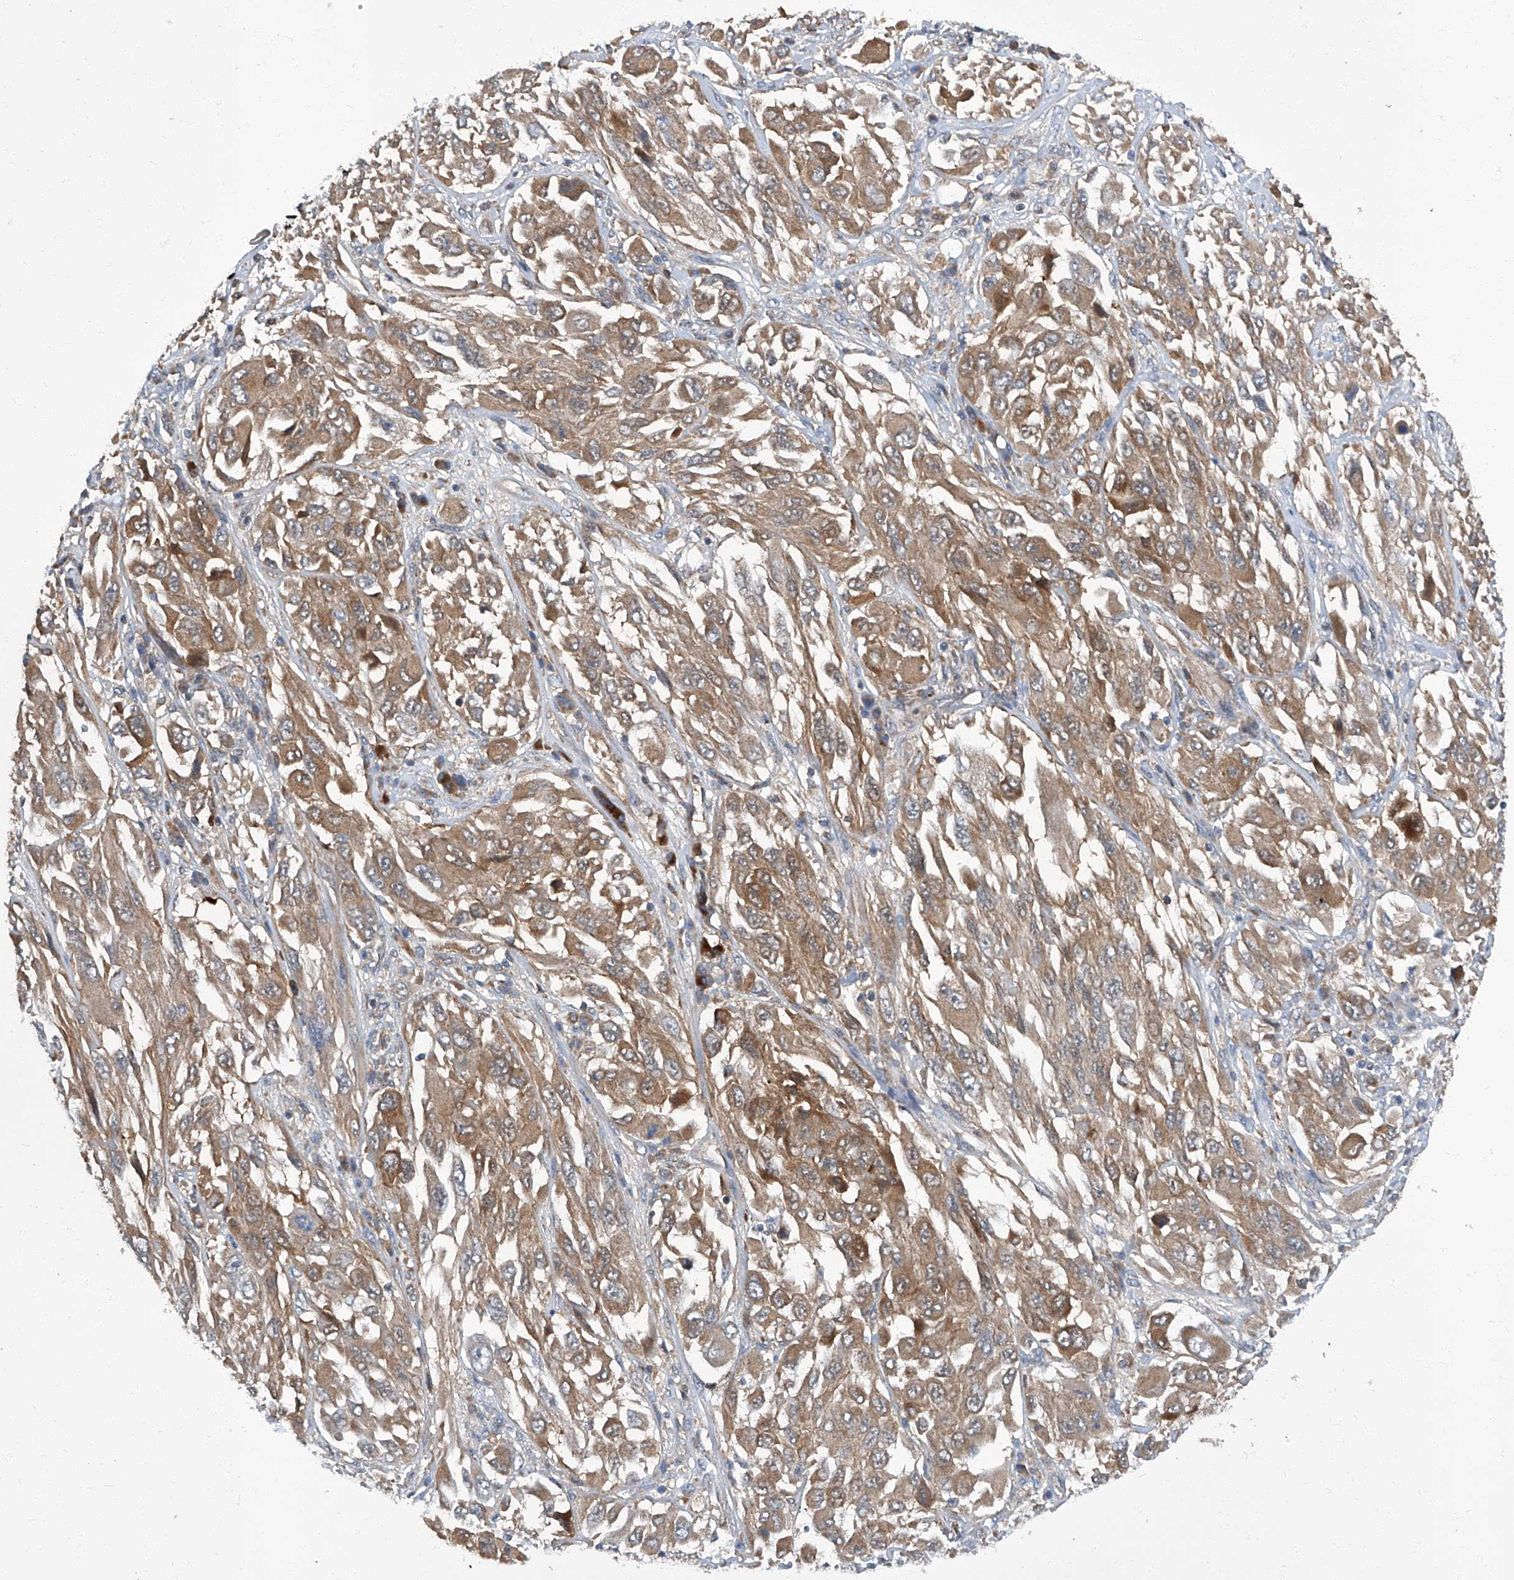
{"staining": {"intensity": "weak", "quantity": ">75%", "location": "cytoplasmic/membranous"}, "tissue": "melanoma", "cell_type": "Tumor cells", "image_type": "cancer", "snomed": [{"axis": "morphology", "description": "Malignant melanoma, NOS"}, {"axis": "topography", "description": "Skin"}], "caption": "A brown stain shows weak cytoplasmic/membranous expression of a protein in human melanoma tumor cells.", "gene": "TNFRSF13B", "patient": {"sex": "female", "age": 91}}